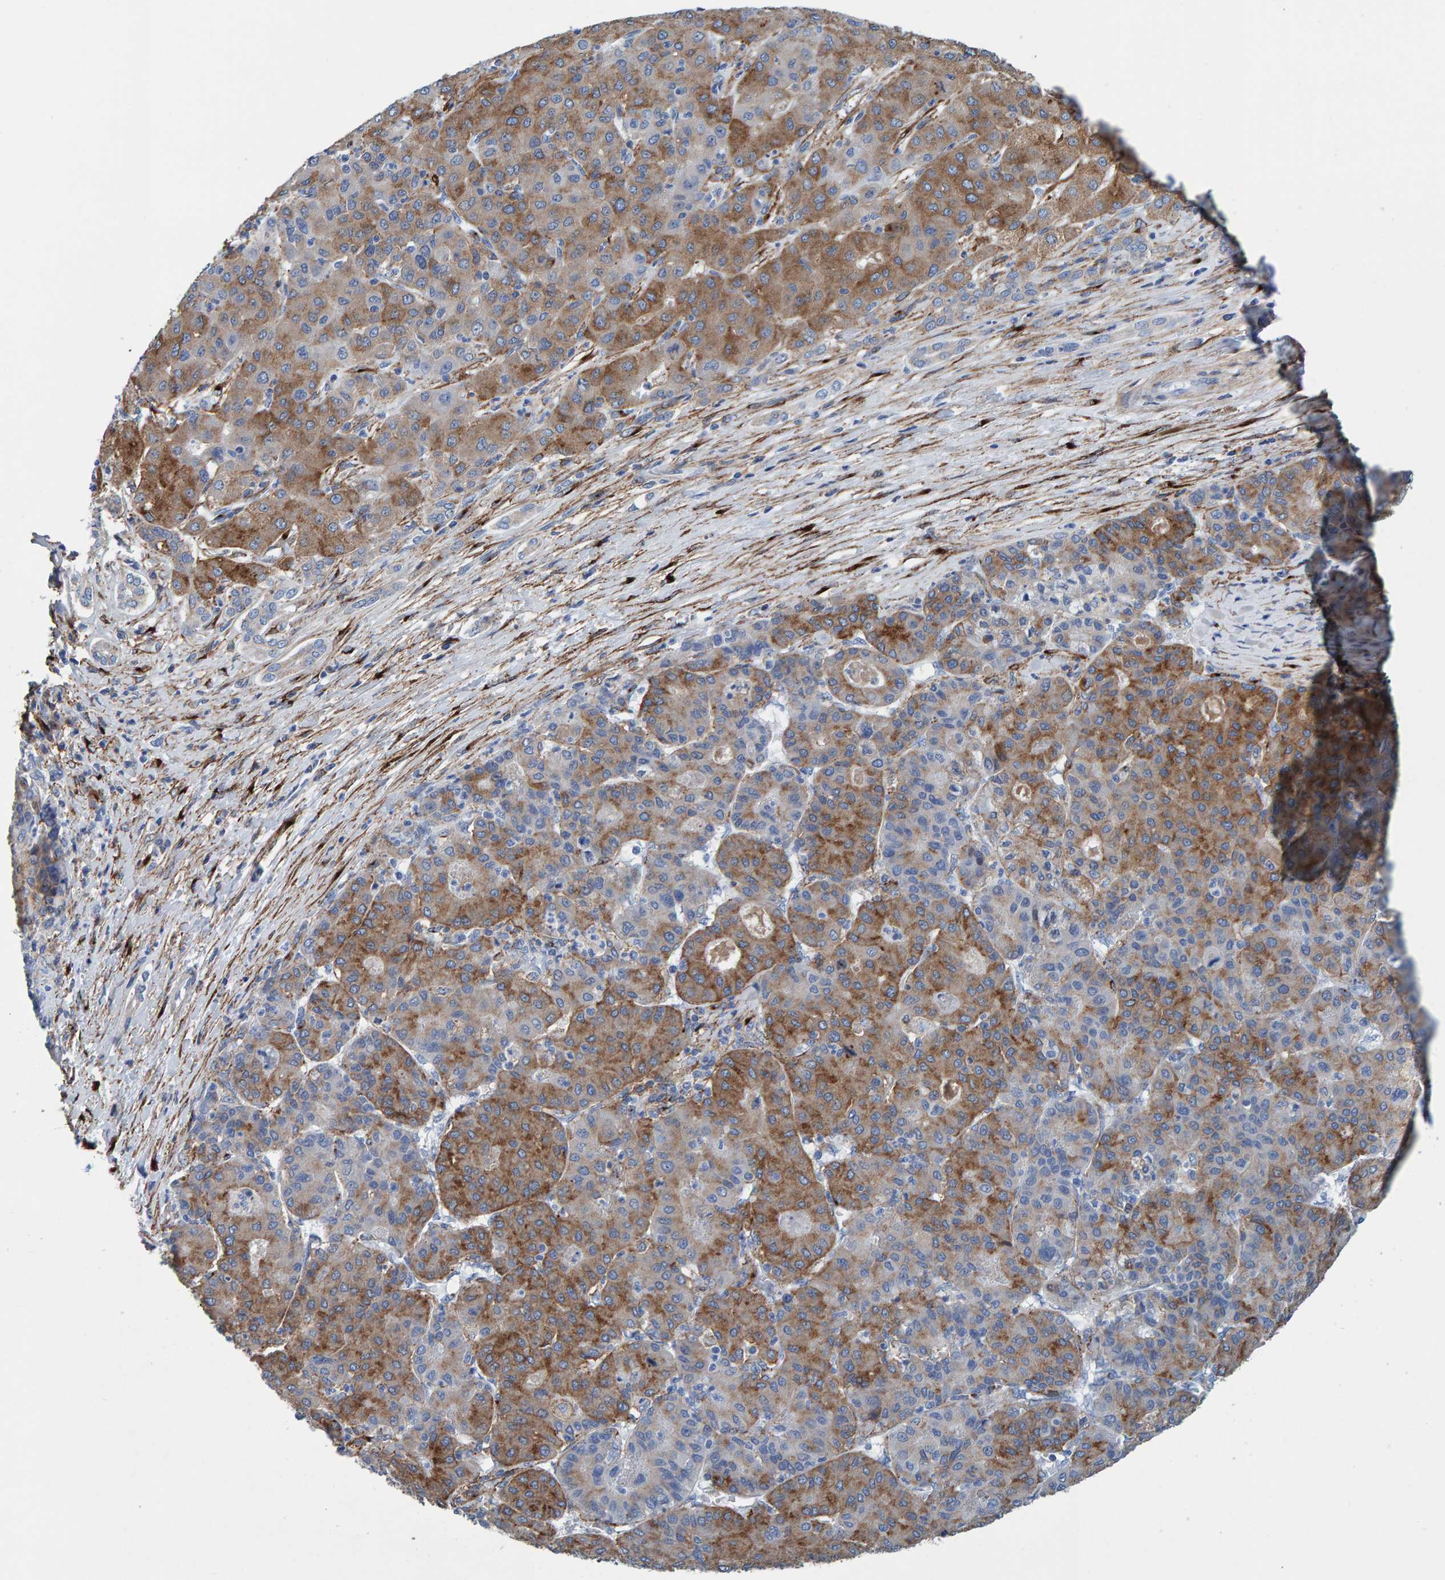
{"staining": {"intensity": "moderate", "quantity": ">75%", "location": "cytoplasmic/membranous"}, "tissue": "liver cancer", "cell_type": "Tumor cells", "image_type": "cancer", "snomed": [{"axis": "morphology", "description": "Carcinoma, Hepatocellular, NOS"}, {"axis": "topography", "description": "Liver"}], "caption": "Hepatocellular carcinoma (liver) stained with a brown dye exhibits moderate cytoplasmic/membranous positive expression in approximately >75% of tumor cells.", "gene": "LRP1", "patient": {"sex": "male", "age": 65}}